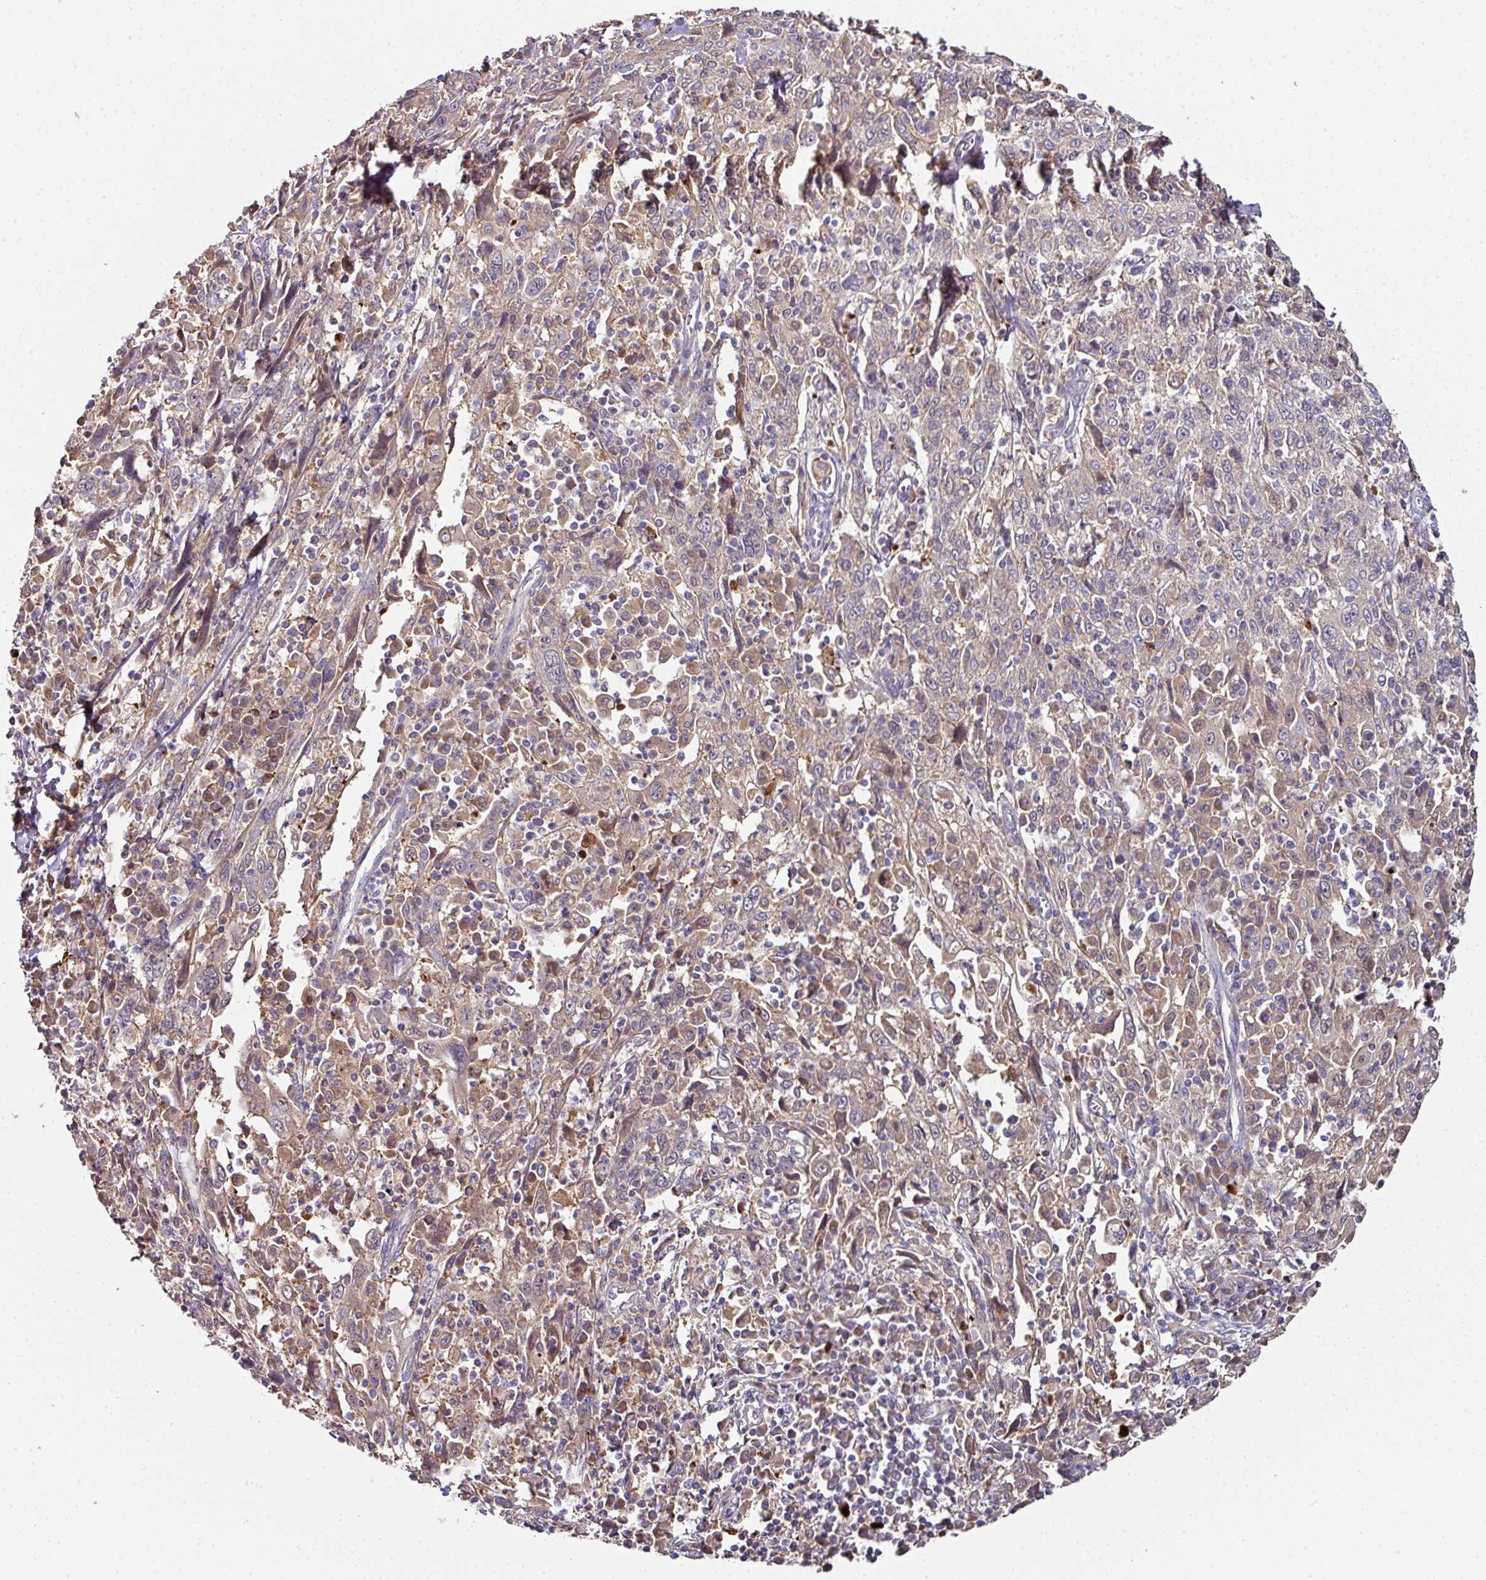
{"staining": {"intensity": "weak", "quantity": "25%-75%", "location": "cytoplasmic/membranous"}, "tissue": "cervical cancer", "cell_type": "Tumor cells", "image_type": "cancer", "snomed": [{"axis": "morphology", "description": "Squamous cell carcinoma, NOS"}, {"axis": "topography", "description": "Cervix"}], "caption": "This histopathology image exhibits immunohistochemistry staining of human squamous cell carcinoma (cervical), with low weak cytoplasmic/membranous staining in about 25%-75% of tumor cells.", "gene": "CTDSP2", "patient": {"sex": "female", "age": 46}}